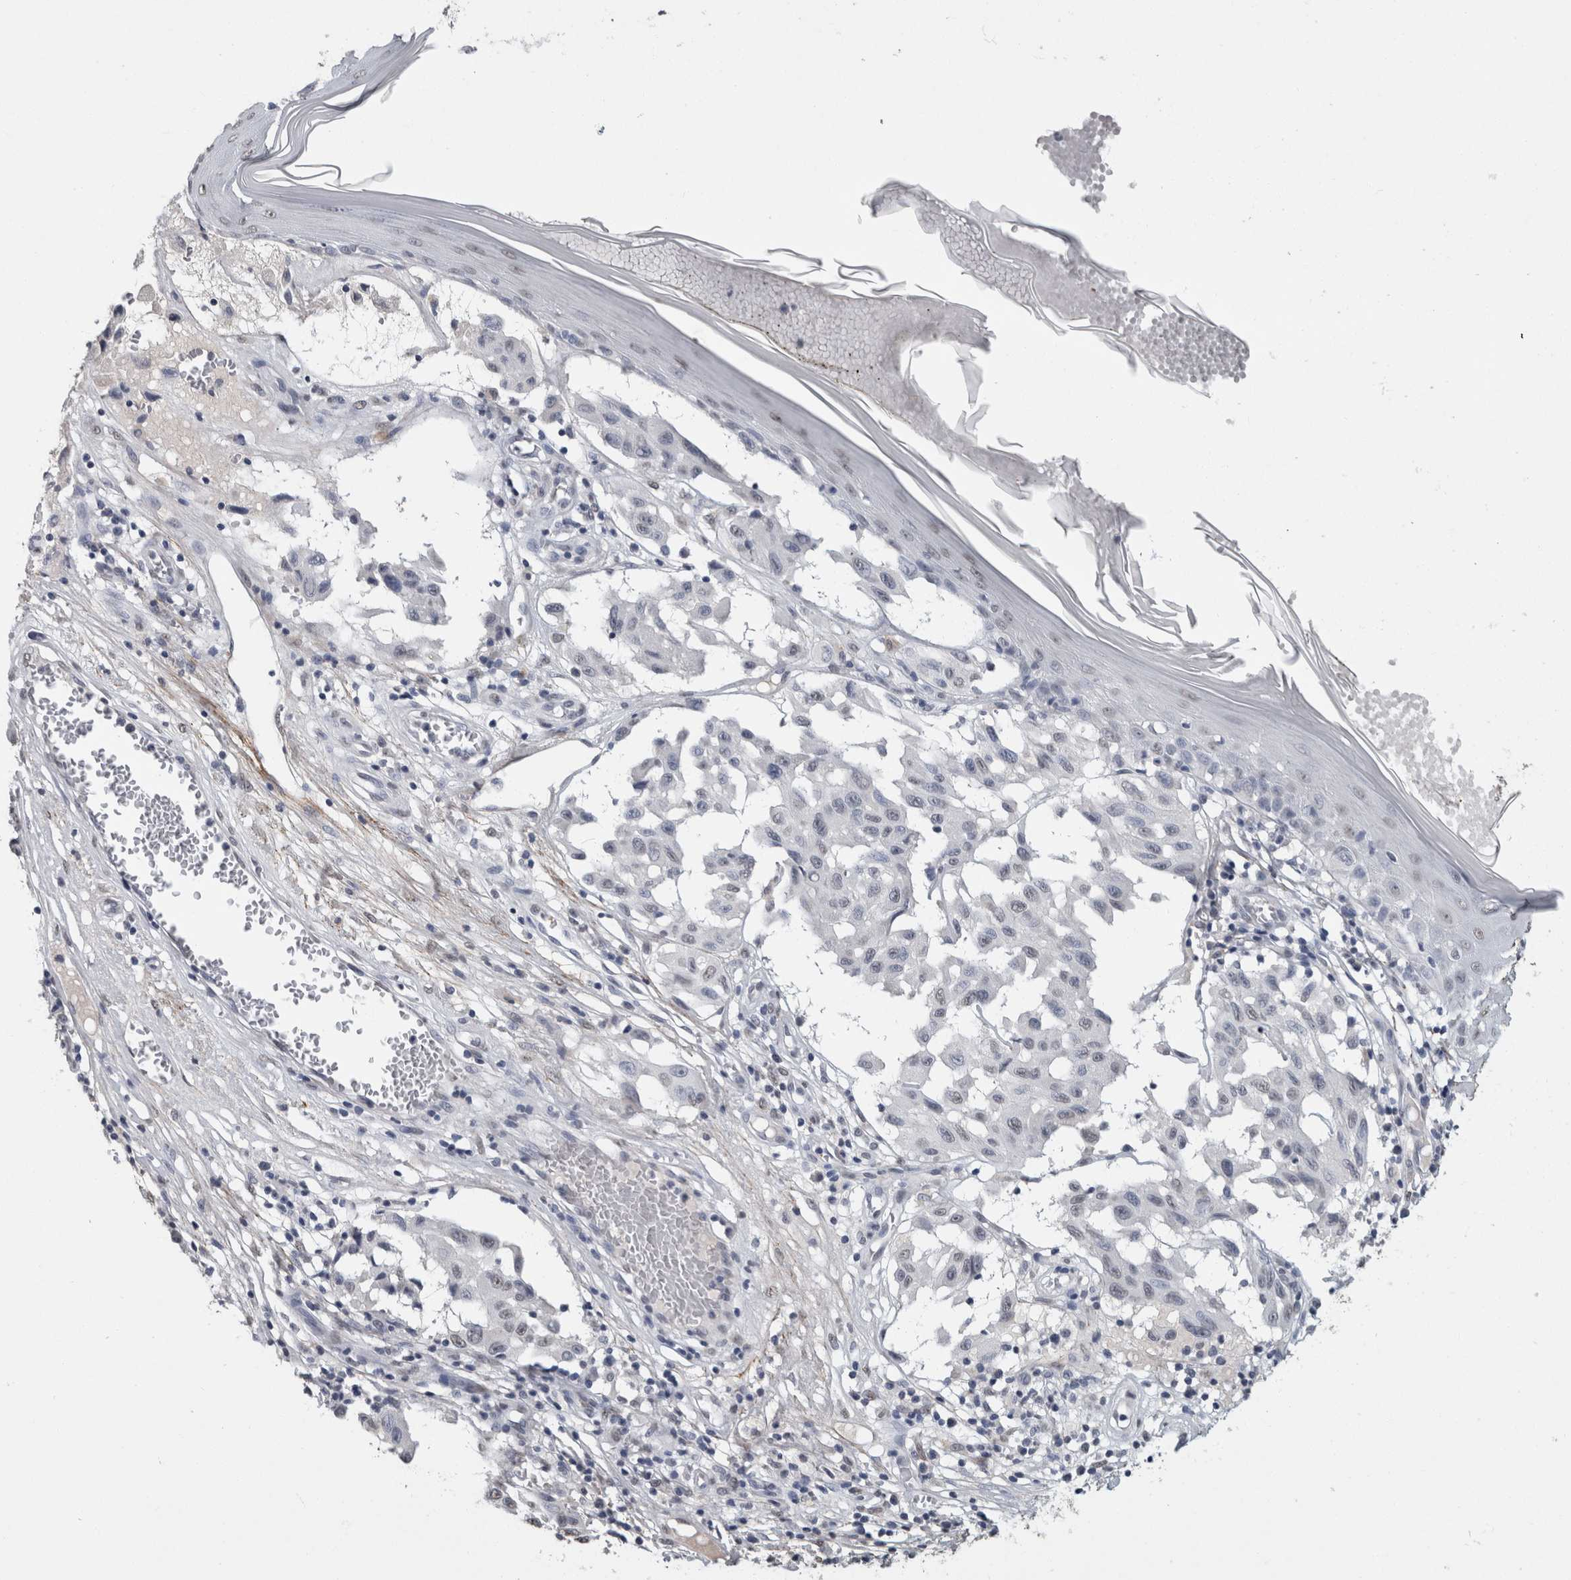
{"staining": {"intensity": "negative", "quantity": "none", "location": "none"}, "tissue": "melanoma", "cell_type": "Tumor cells", "image_type": "cancer", "snomed": [{"axis": "morphology", "description": "Malignant melanoma, NOS"}, {"axis": "topography", "description": "Skin"}], "caption": "Immunohistochemistry of human melanoma displays no staining in tumor cells. (DAB (3,3'-diaminobenzidine) IHC with hematoxylin counter stain).", "gene": "LTBP1", "patient": {"sex": "male", "age": 30}}